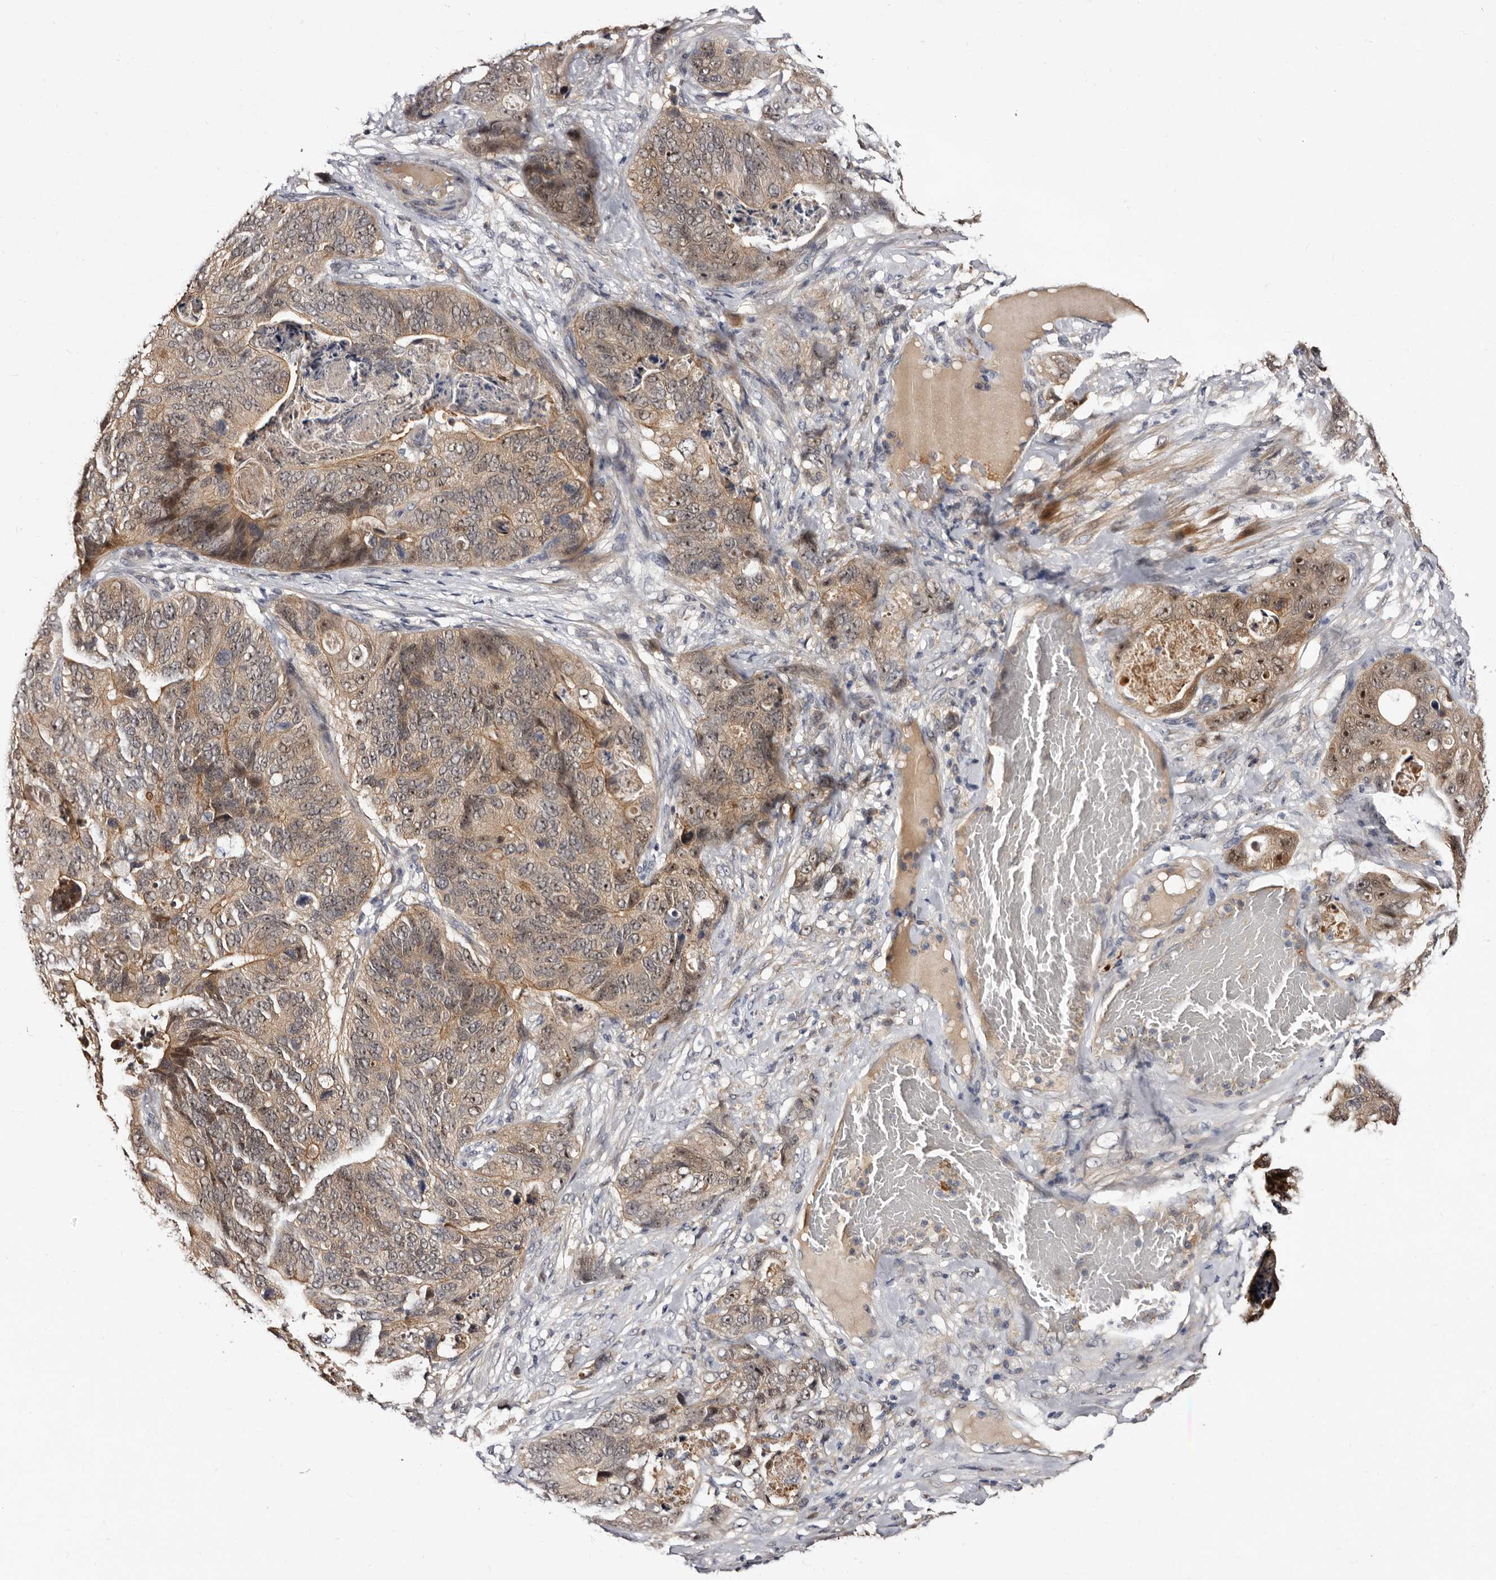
{"staining": {"intensity": "moderate", "quantity": ">75%", "location": "cytoplasmic/membranous"}, "tissue": "stomach cancer", "cell_type": "Tumor cells", "image_type": "cancer", "snomed": [{"axis": "morphology", "description": "Normal tissue, NOS"}, {"axis": "morphology", "description": "Adenocarcinoma, NOS"}, {"axis": "topography", "description": "Stomach"}], "caption": "This is a histology image of IHC staining of adenocarcinoma (stomach), which shows moderate positivity in the cytoplasmic/membranous of tumor cells.", "gene": "LANCL2", "patient": {"sex": "female", "age": 89}}